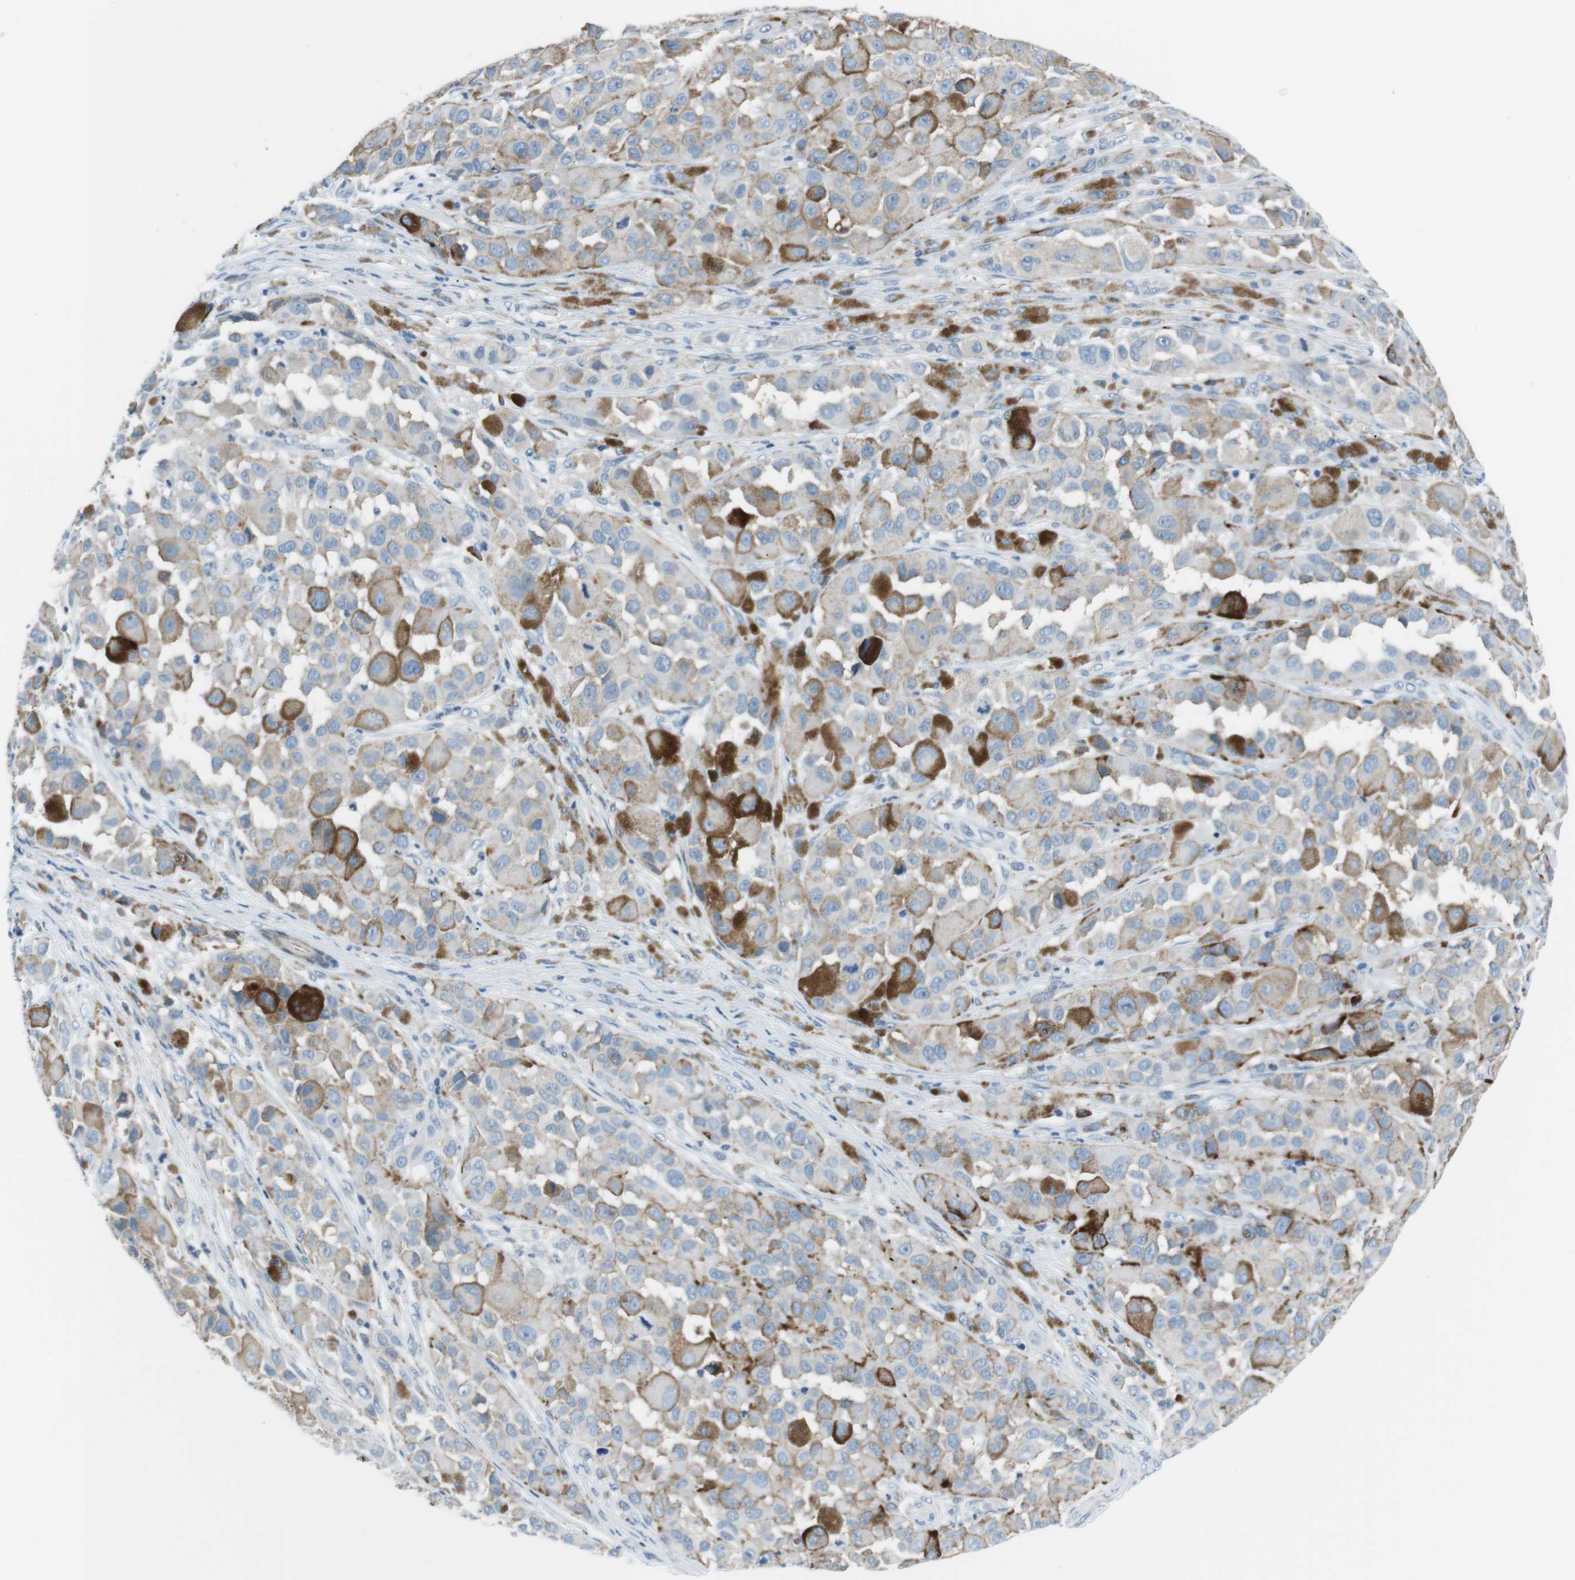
{"staining": {"intensity": "weak", "quantity": "<25%", "location": "cytoplasmic/membranous"}, "tissue": "melanoma", "cell_type": "Tumor cells", "image_type": "cancer", "snomed": [{"axis": "morphology", "description": "Malignant melanoma, NOS"}, {"axis": "topography", "description": "Skin"}], "caption": "Immunohistochemistry photomicrograph of human melanoma stained for a protein (brown), which displays no positivity in tumor cells.", "gene": "CSF2RA", "patient": {"sex": "male", "age": 96}}